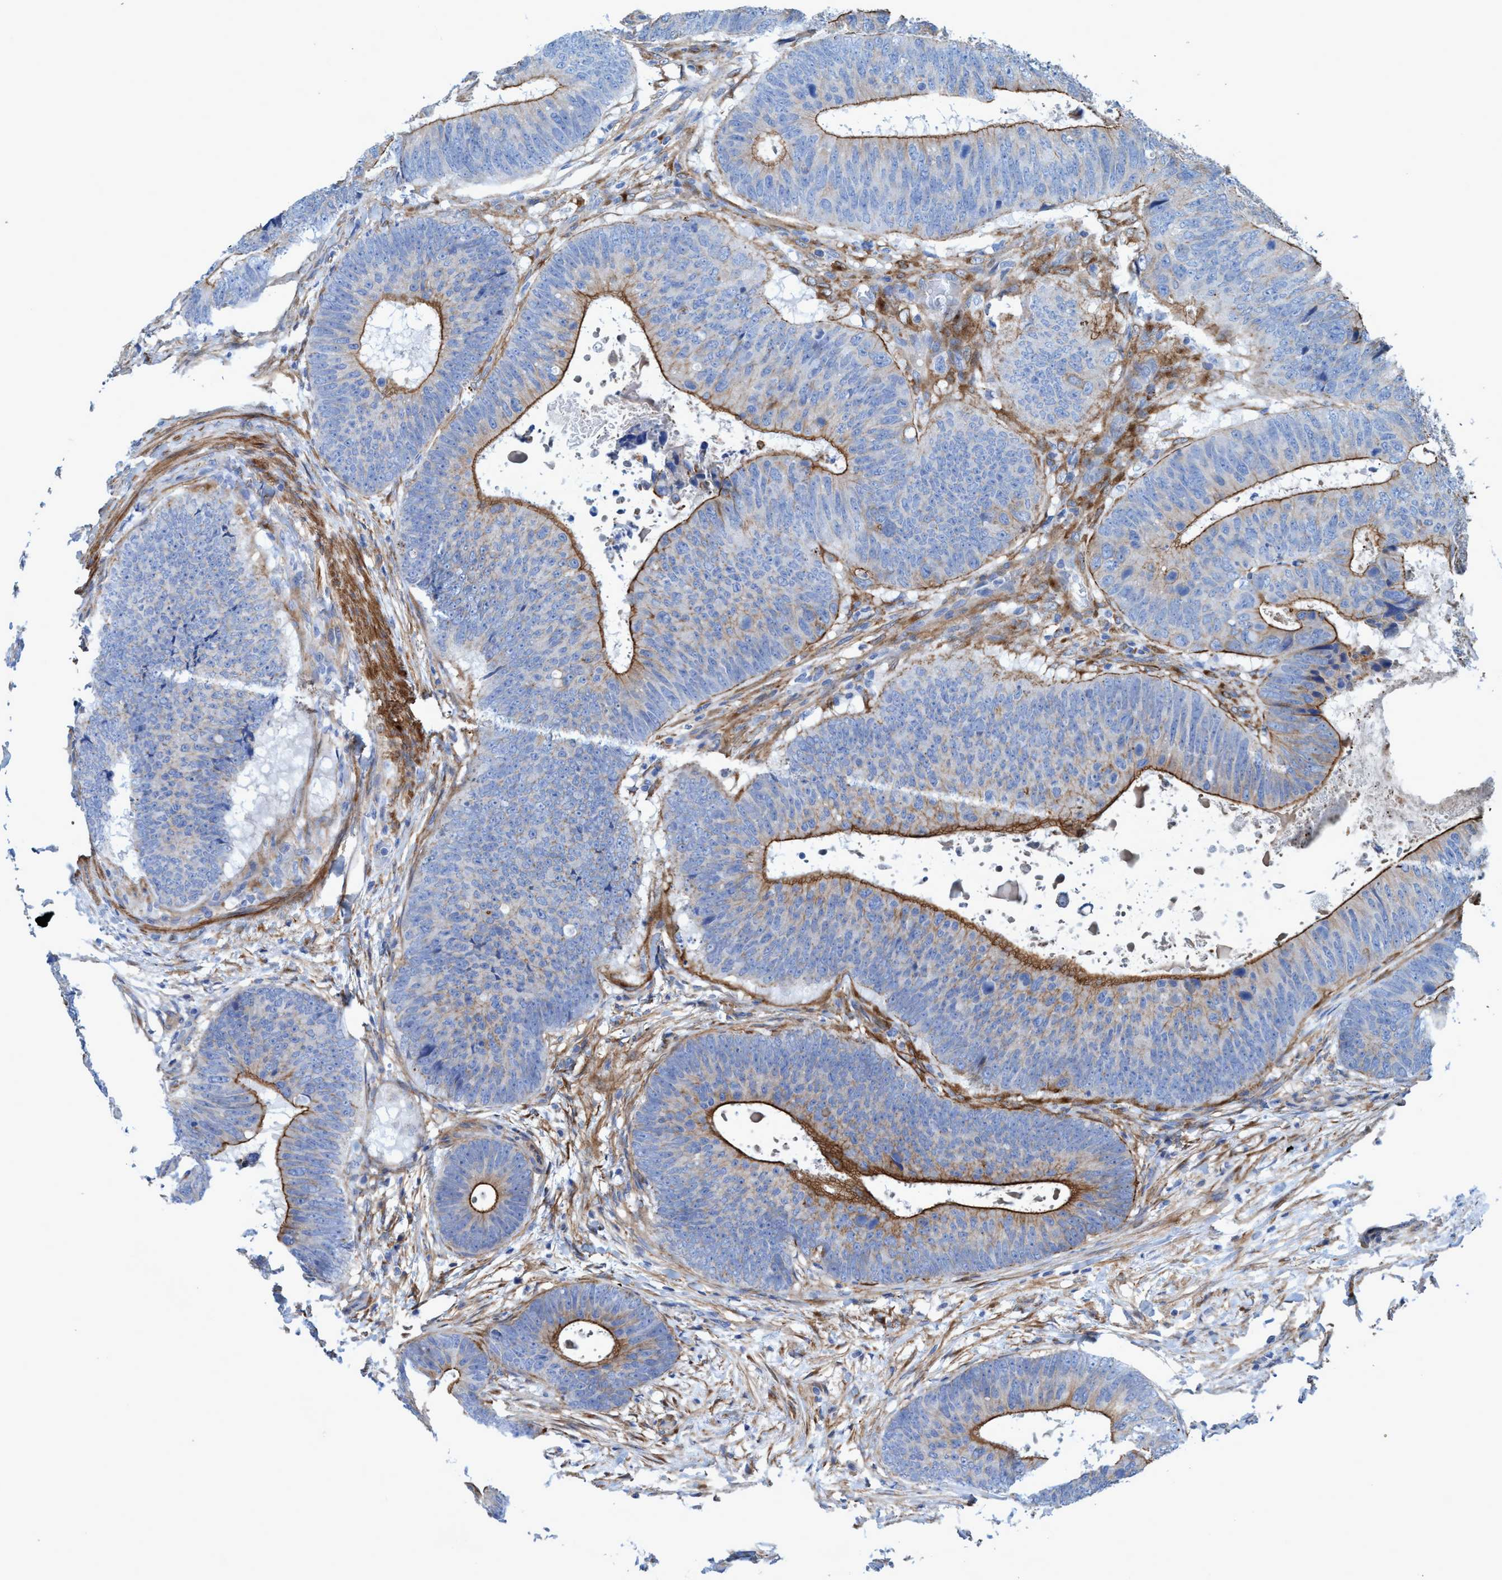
{"staining": {"intensity": "strong", "quantity": "<25%", "location": "cytoplasmic/membranous"}, "tissue": "colorectal cancer", "cell_type": "Tumor cells", "image_type": "cancer", "snomed": [{"axis": "morphology", "description": "Adenocarcinoma, NOS"}, {"axis": "topography", "description": "Colon"}], "caption": "Protein expression by IHC demonstrates strong cytoplasmic/membranous positivity in approximately <25% of tumor cells in colorectal cancer (adenocarcinoma).", "gene": "GULP1", "patient": {"sex": "male", "age": 56}}